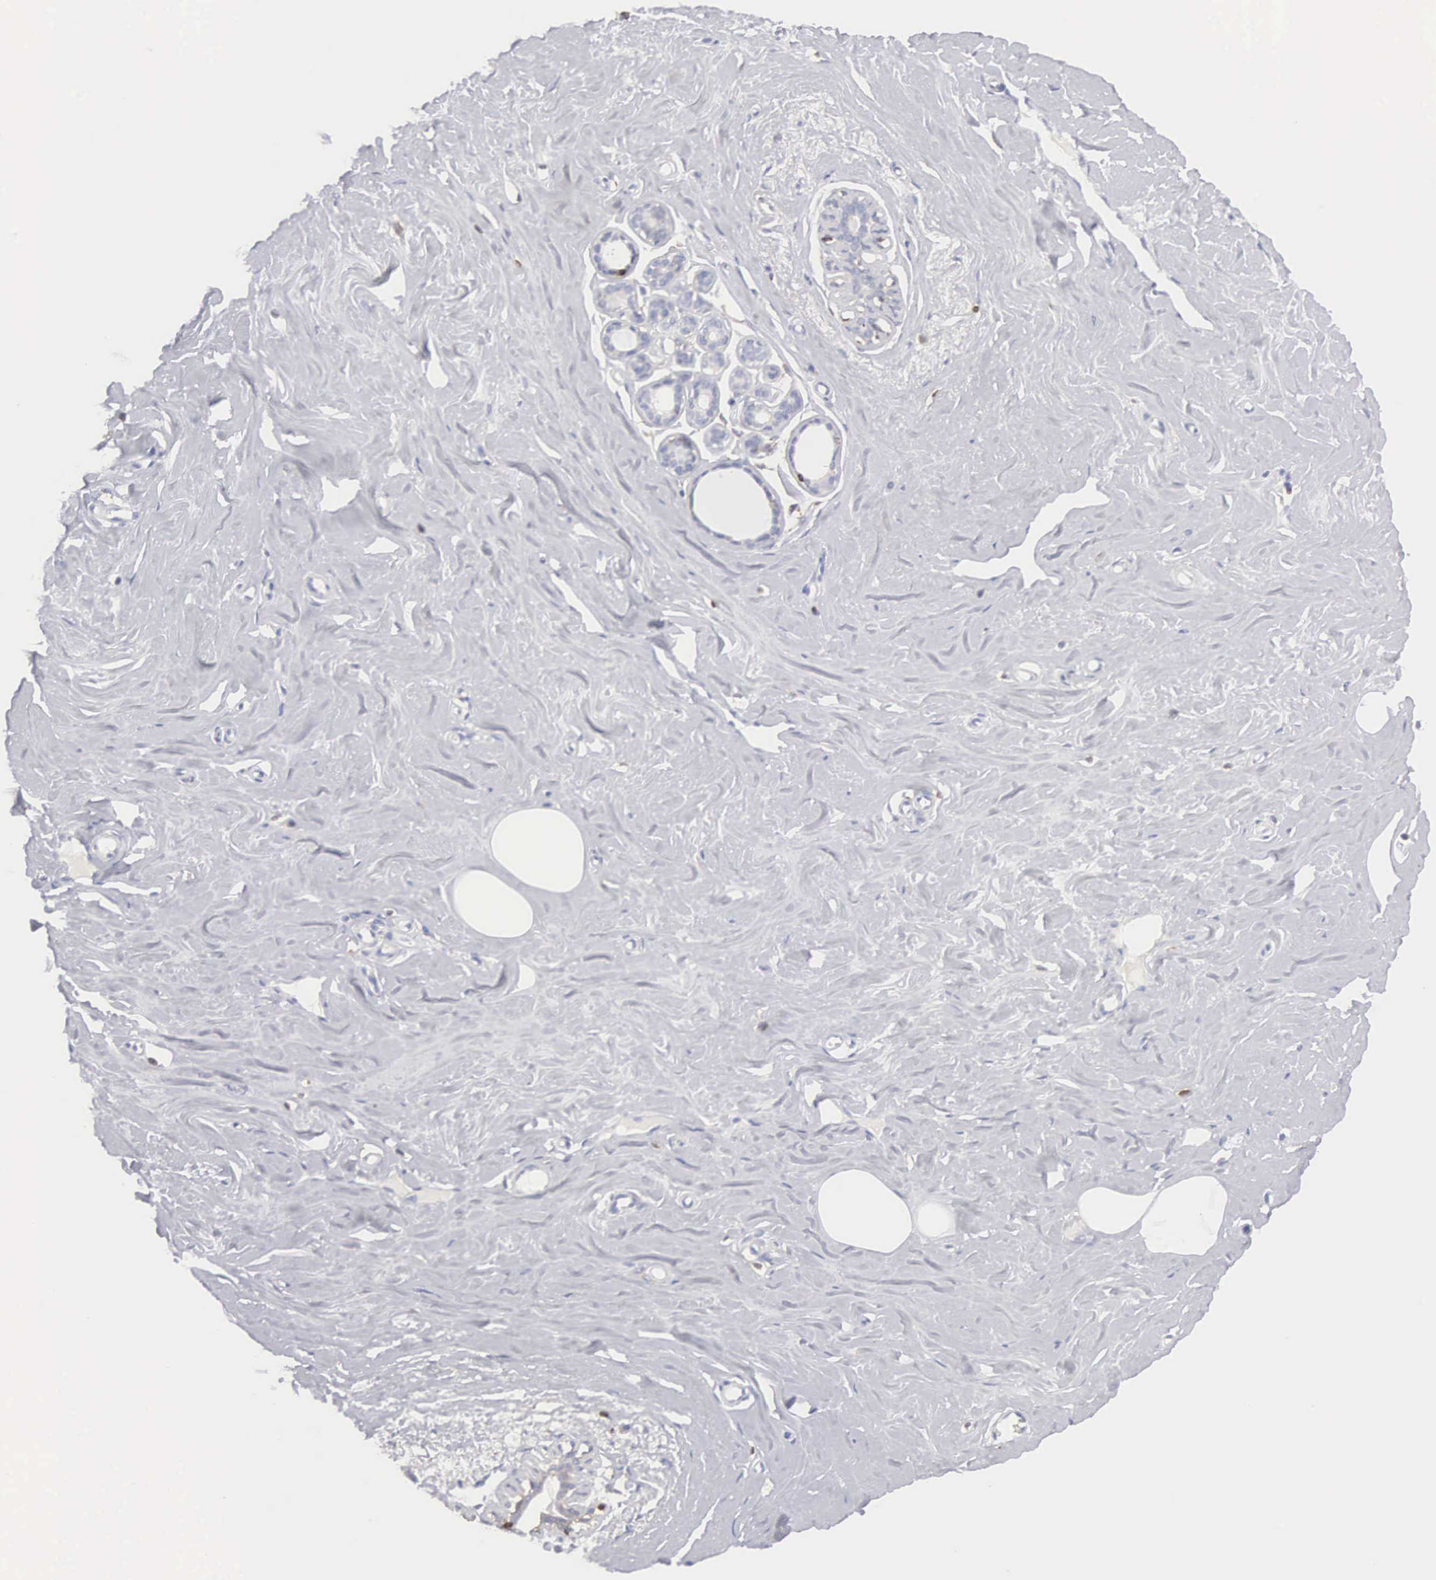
{"staining": {"intensity": "negative", "quantity": "none", "location": "none"}, "tissue": "breast", "cell_type": "Adipocytes", "image_type": "normal", "snomed": [{"axis": "morphology", "description": "Normal tissue, NOS"}, {"axis": "topography", "description": "Breast"}], "caption": "Immunohistochemical staining of benign breast displays no significant expression in adipocytes. Nuclei are stained in blue.", "gene": "ENSG00000285304", "patient": {"sex": "female", "age": 45}}